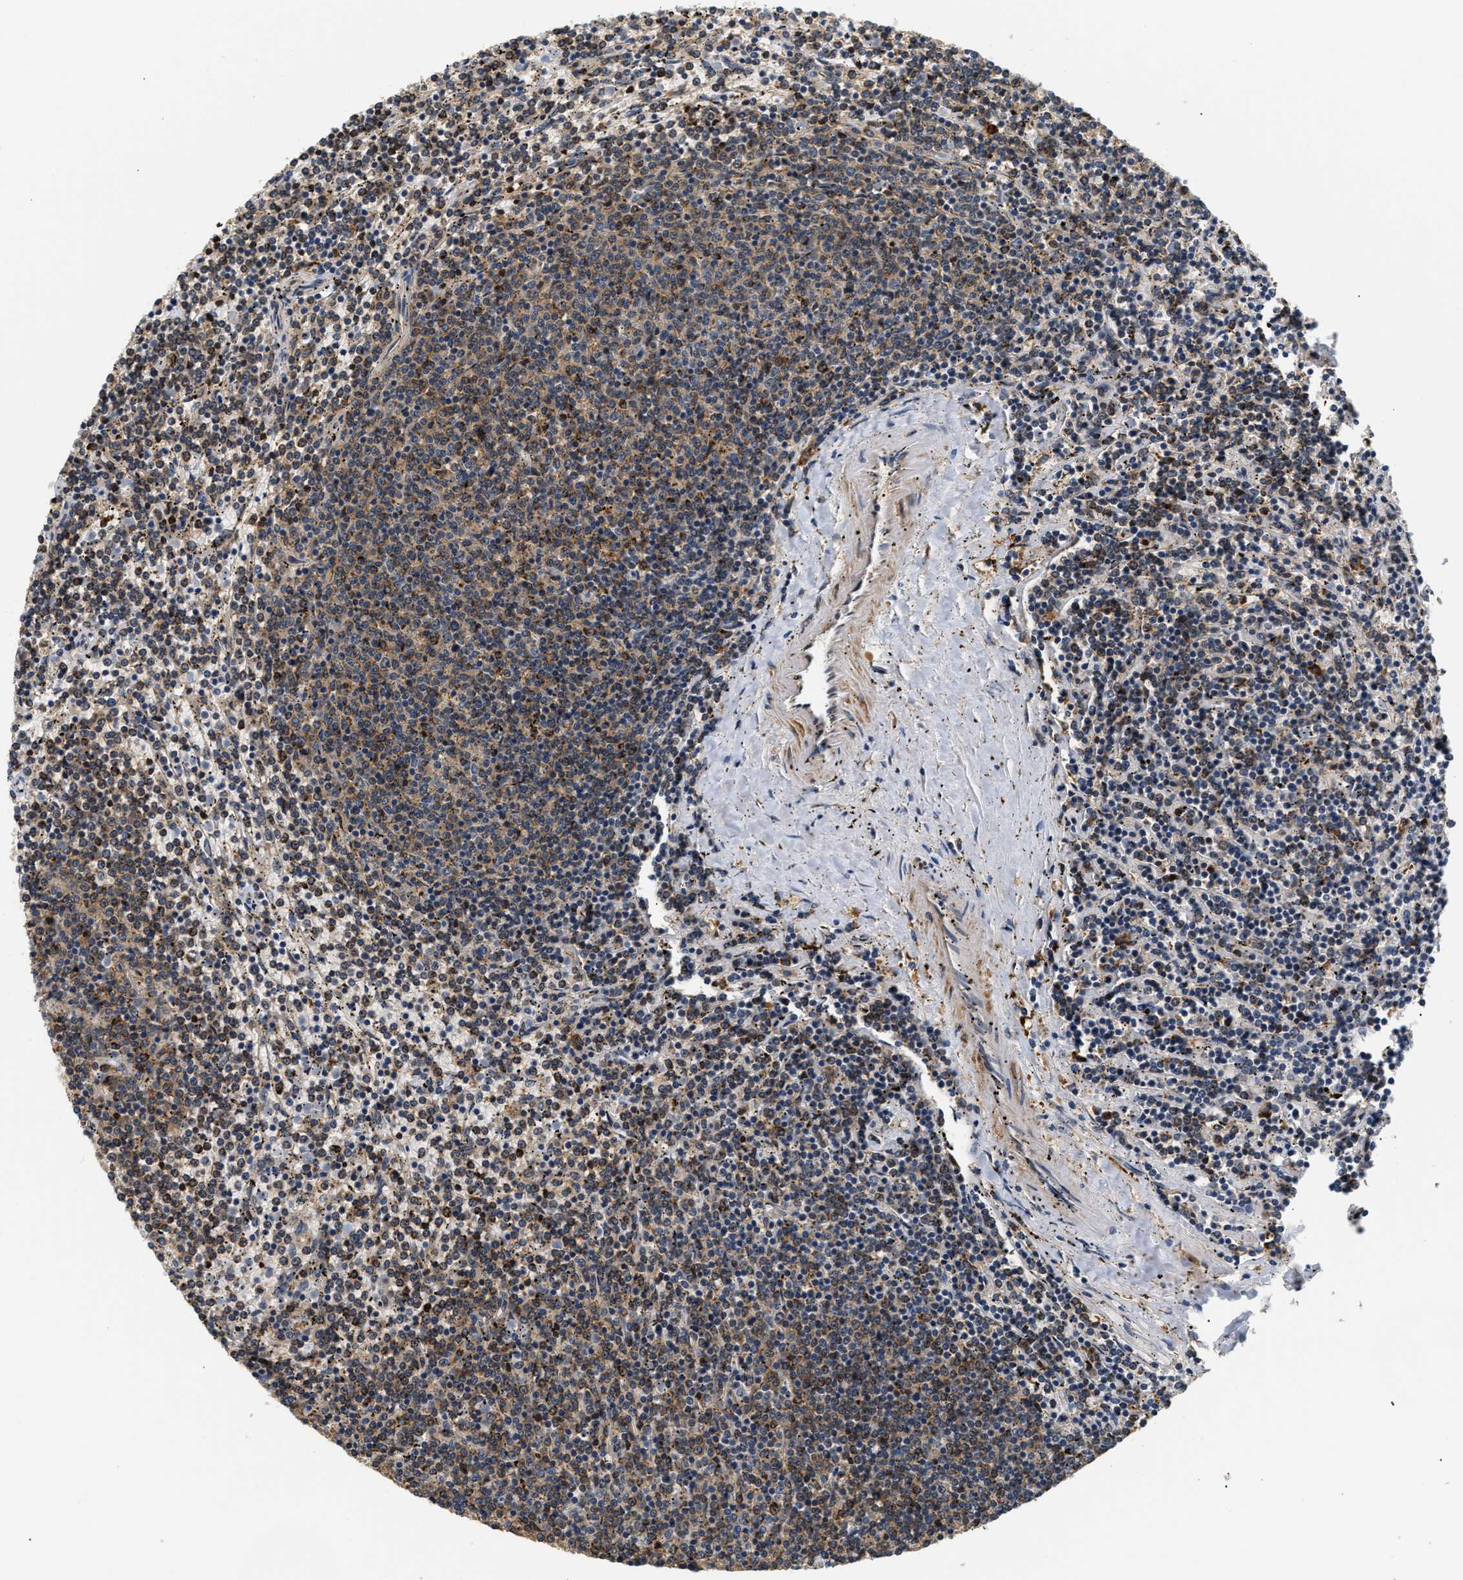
{"staining": {"intensity": "moderate", "quantity": "25%-75%", "location": "cytoplasmic/membranous,nuclear"}, "tissue": "lymphoma", "cell_type": "Tumor cells", "image_type": "cancer", "snomed": [{"axis": "morphology", "description": "Malignant lymphoma, non-Hodgkin's type, Low grade"}, {"axis": "topography", "description": "Spleen"}], "caption": "High-magnification brightfield microscopy of malignant lymphoma, non-Hodgkin's type (low-grade) stained with DAB (3,3'-diaminobenzidine) (brown) and counterstained with hematoxylin (blue). tumor cells exhibit moderate cytoplasmic/membranous and nuclear staining is identified in approximately25%-75% of cells. The staining was performed using DAB, with brown indicating positive protein expression. Nuclei are stained blue with hematoxylin.", "gene": "LARP6", "patient": {"sex": "female", "age": 50}}